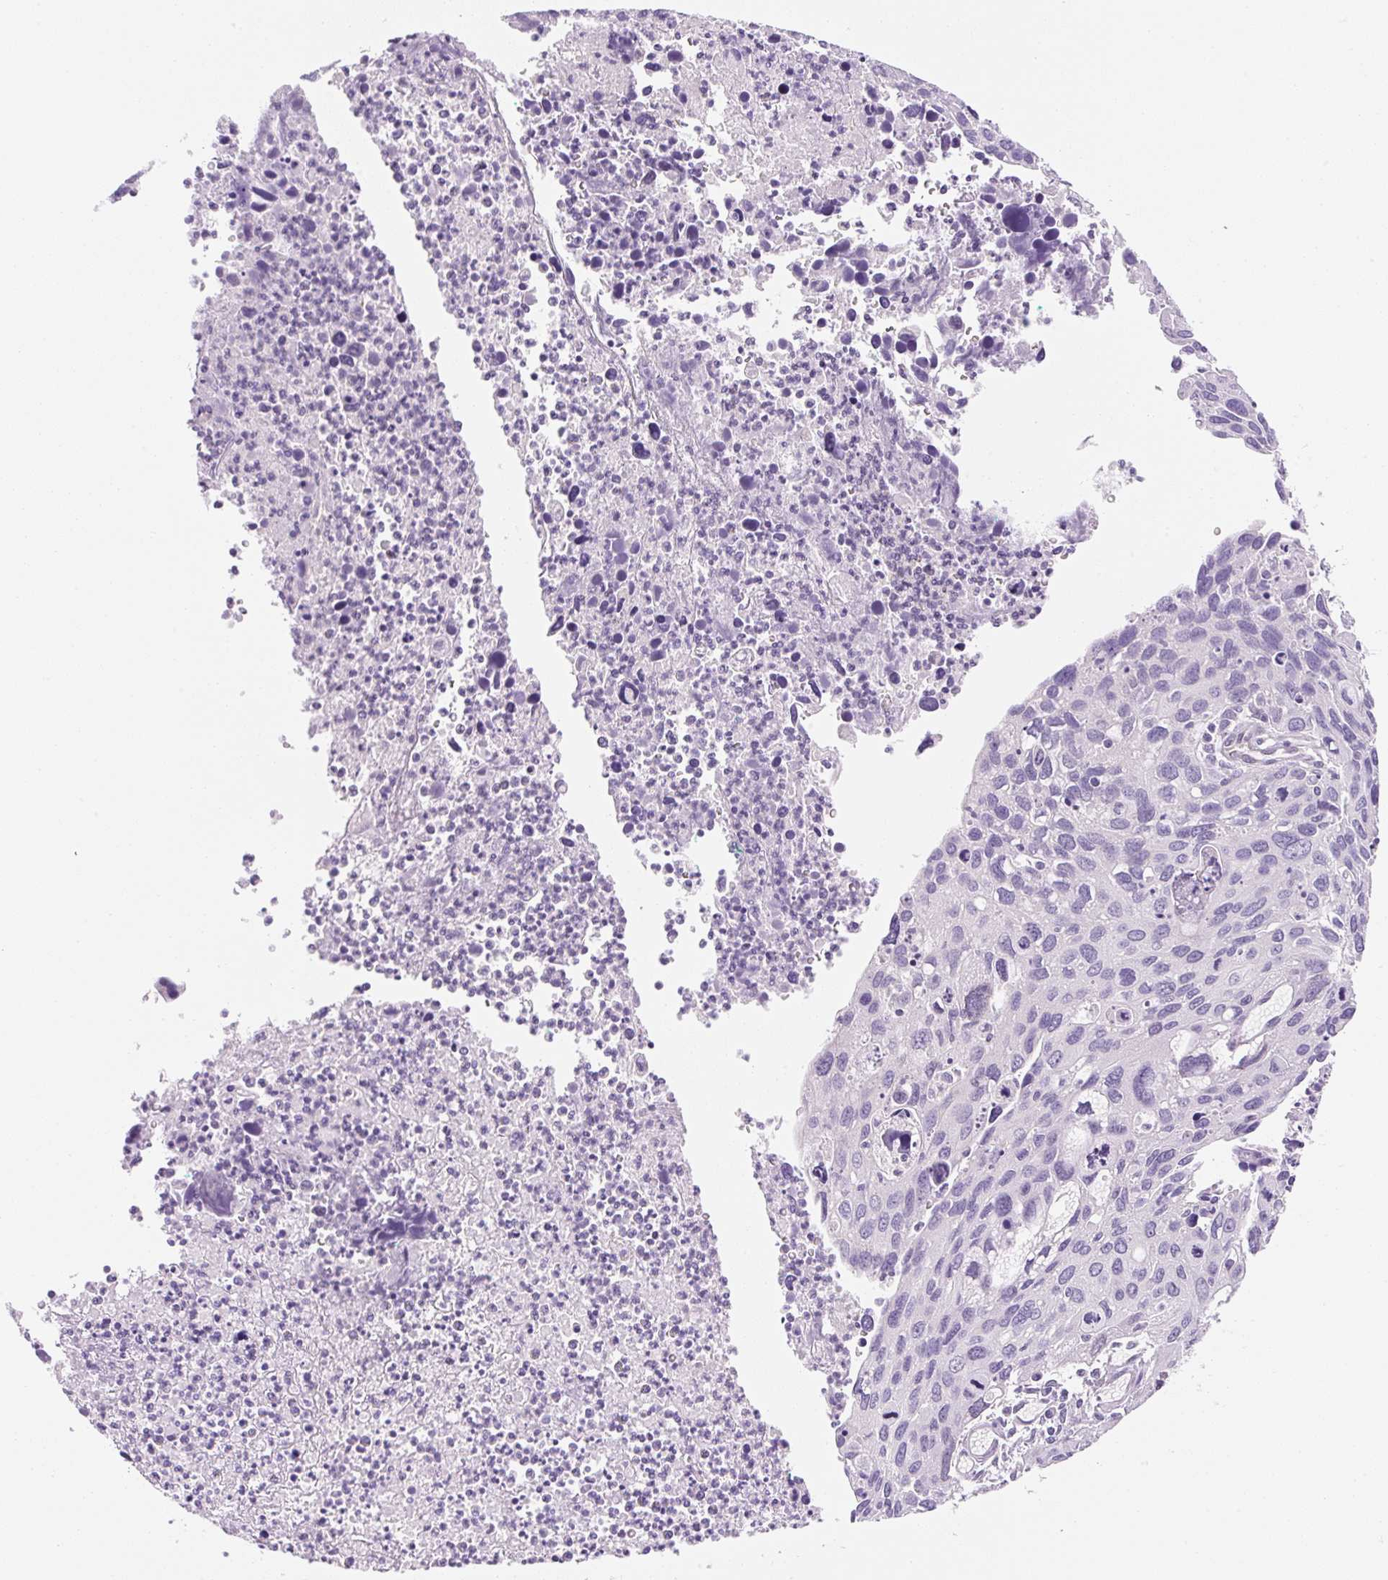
{"staining": {"intensity": "negative", "quantity": "none", "location": "none"}, "tissue": "cervical cancer", "cell_type": "Tumor cells", "image_type": "cancer", "snomed": [{"axis": "morphology", "description": "Squamous cell carcinoma, NOS"}, {"axis": "topography", "description": "Cervix"}], "caption": "Cervical cancer stained for a protein using immunohistochemistry (IHC) shows no staining tumor cells.", "gene": "SYNE3", "patient": {"sex": "female", "age": 55}}